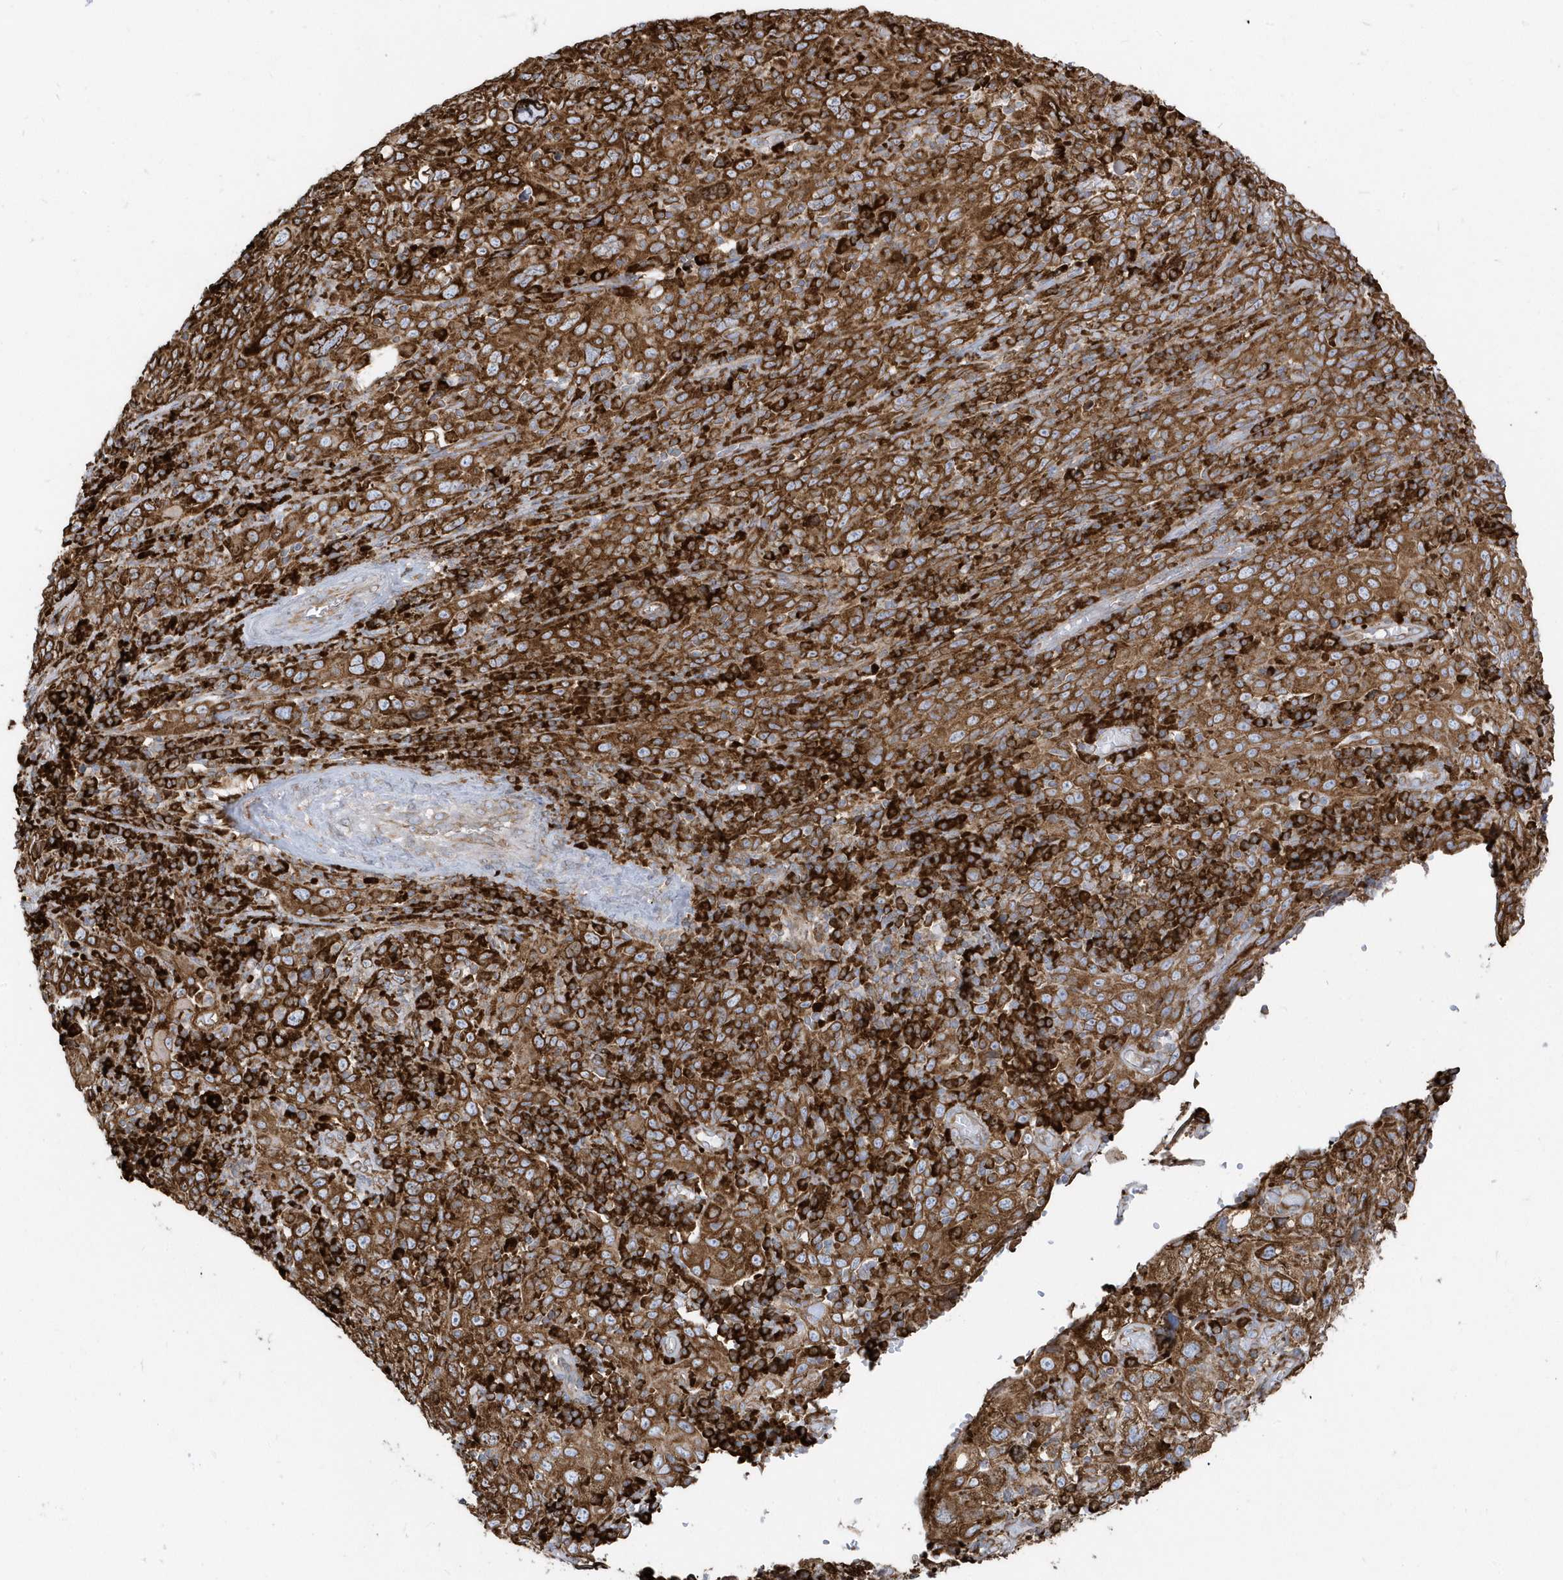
{"staining": {"intensity": "strong", "quantity": ">75%", "location": "cytoplasmic/membranous"}, "tissue": "cervical cancer", "cell_type": "Tumor cells", "image_type": "cancer", "snomed": [{"axis": "morphology", "description": "Squamous cell carcinoma, NOS"}, {"axis": "topography", "description": "Cervix"}], "caption": "A micrograph of cervical cancer stained for a protein exhibits strong cytoplasmic/membranous brown staining in tumor cells. (Stains: DAB (3,3'-diaminobenzidine) in brown, nuclei in blue, Microscopy: brightfield microscopy at high magnification).", "gene": "PDIA6", "patient": {"sex": "female", "age": 46}}